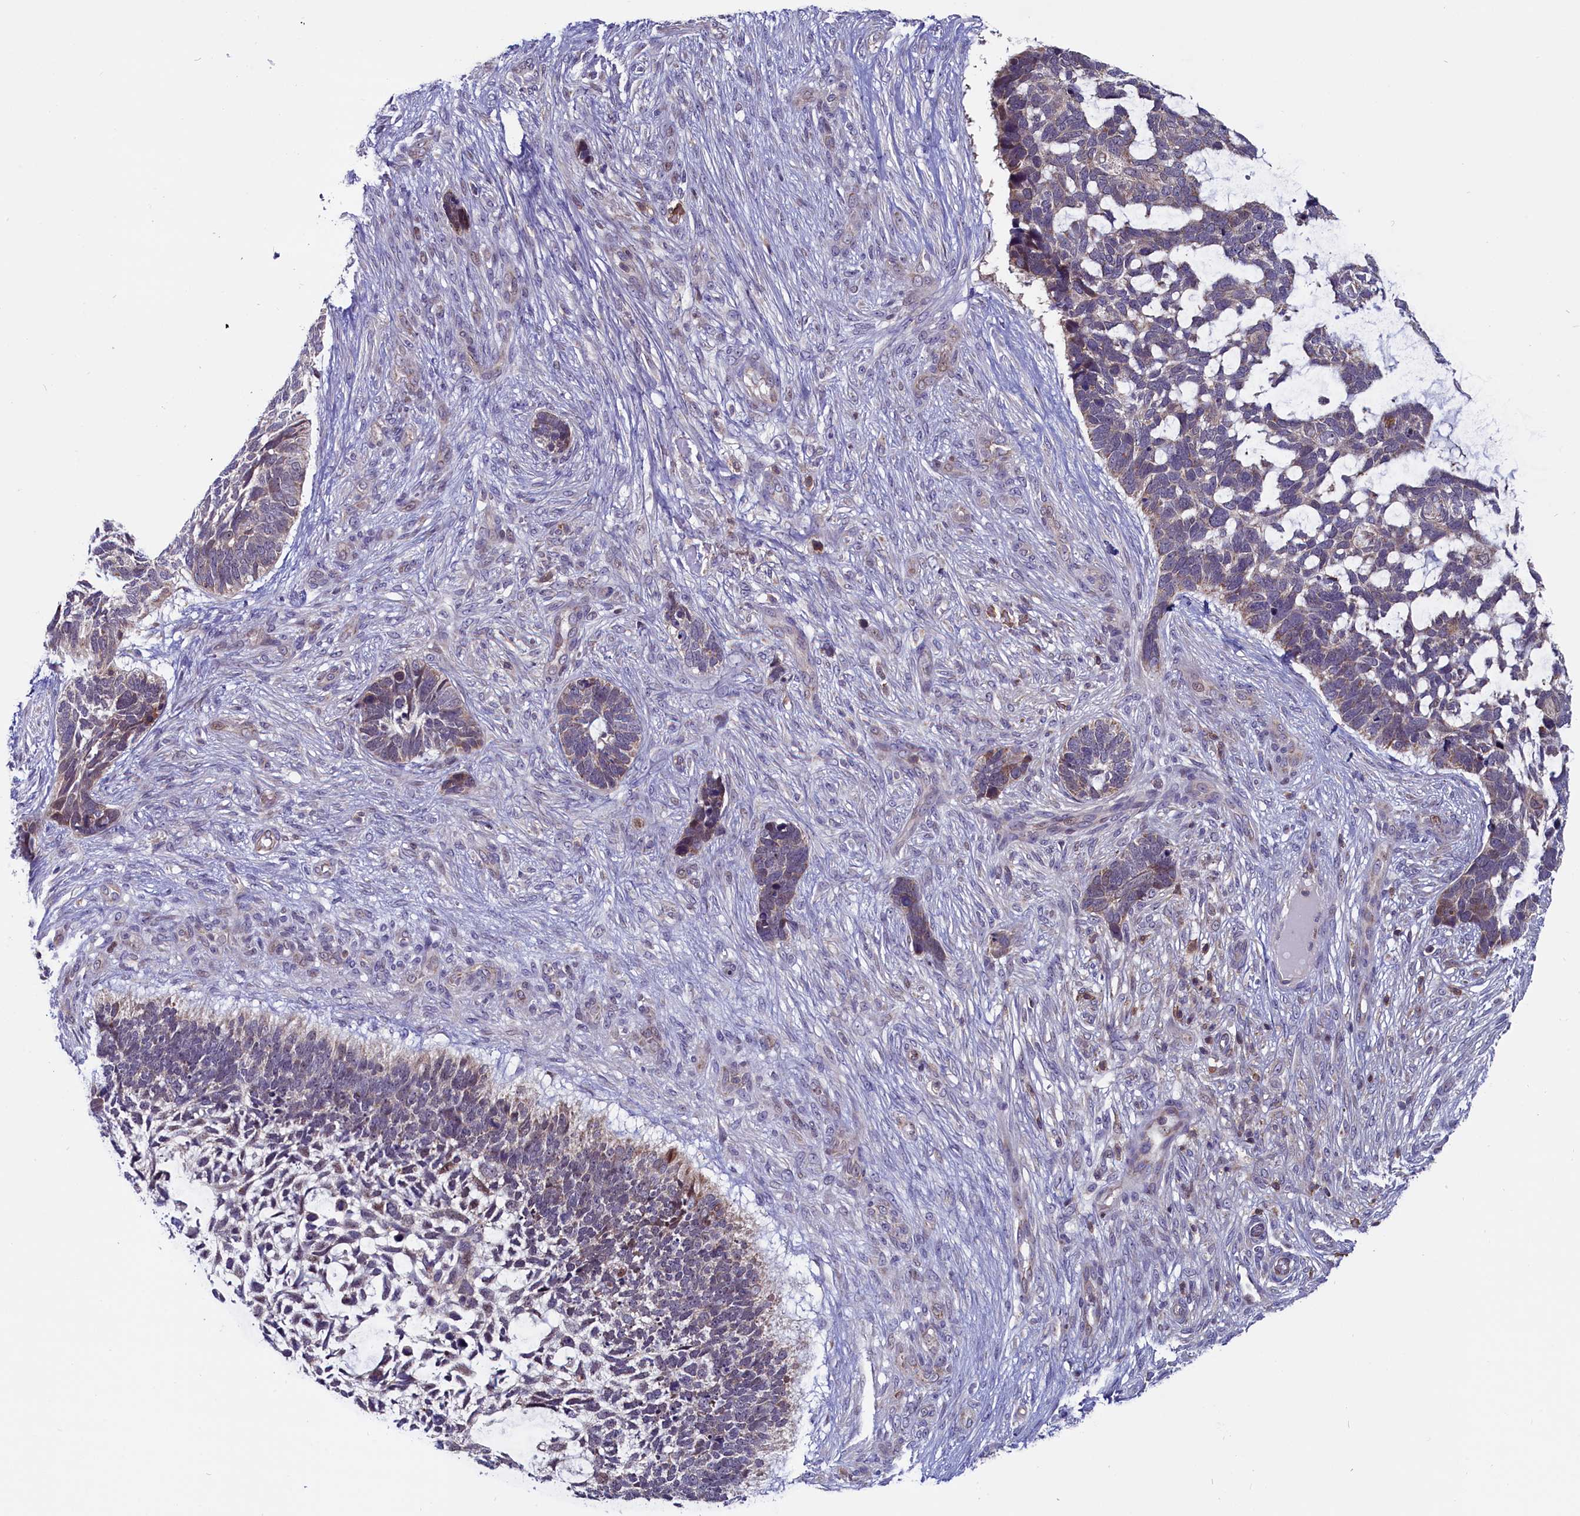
{"staining": {"intensity": "weak", "quantity": "<25%", "location": "cytoplasmic/membranous,nuclear"}, "tissue": "skin cancer", "cell_type": "Tumor cells", "image_type": "cancer", "snomed": [{"axis": "morphology", "description": "Basal cell carcinoma"}, {"axis": "topography", "description": "Skin"}], "caption": "There is no significant positivity in tumor cells of basal cell carcinoma (skin). (IHC, brightfield microscopy, high magnification).", "gene": "CIAPIN1", "patient": {"sex": "male", "age": 88}}